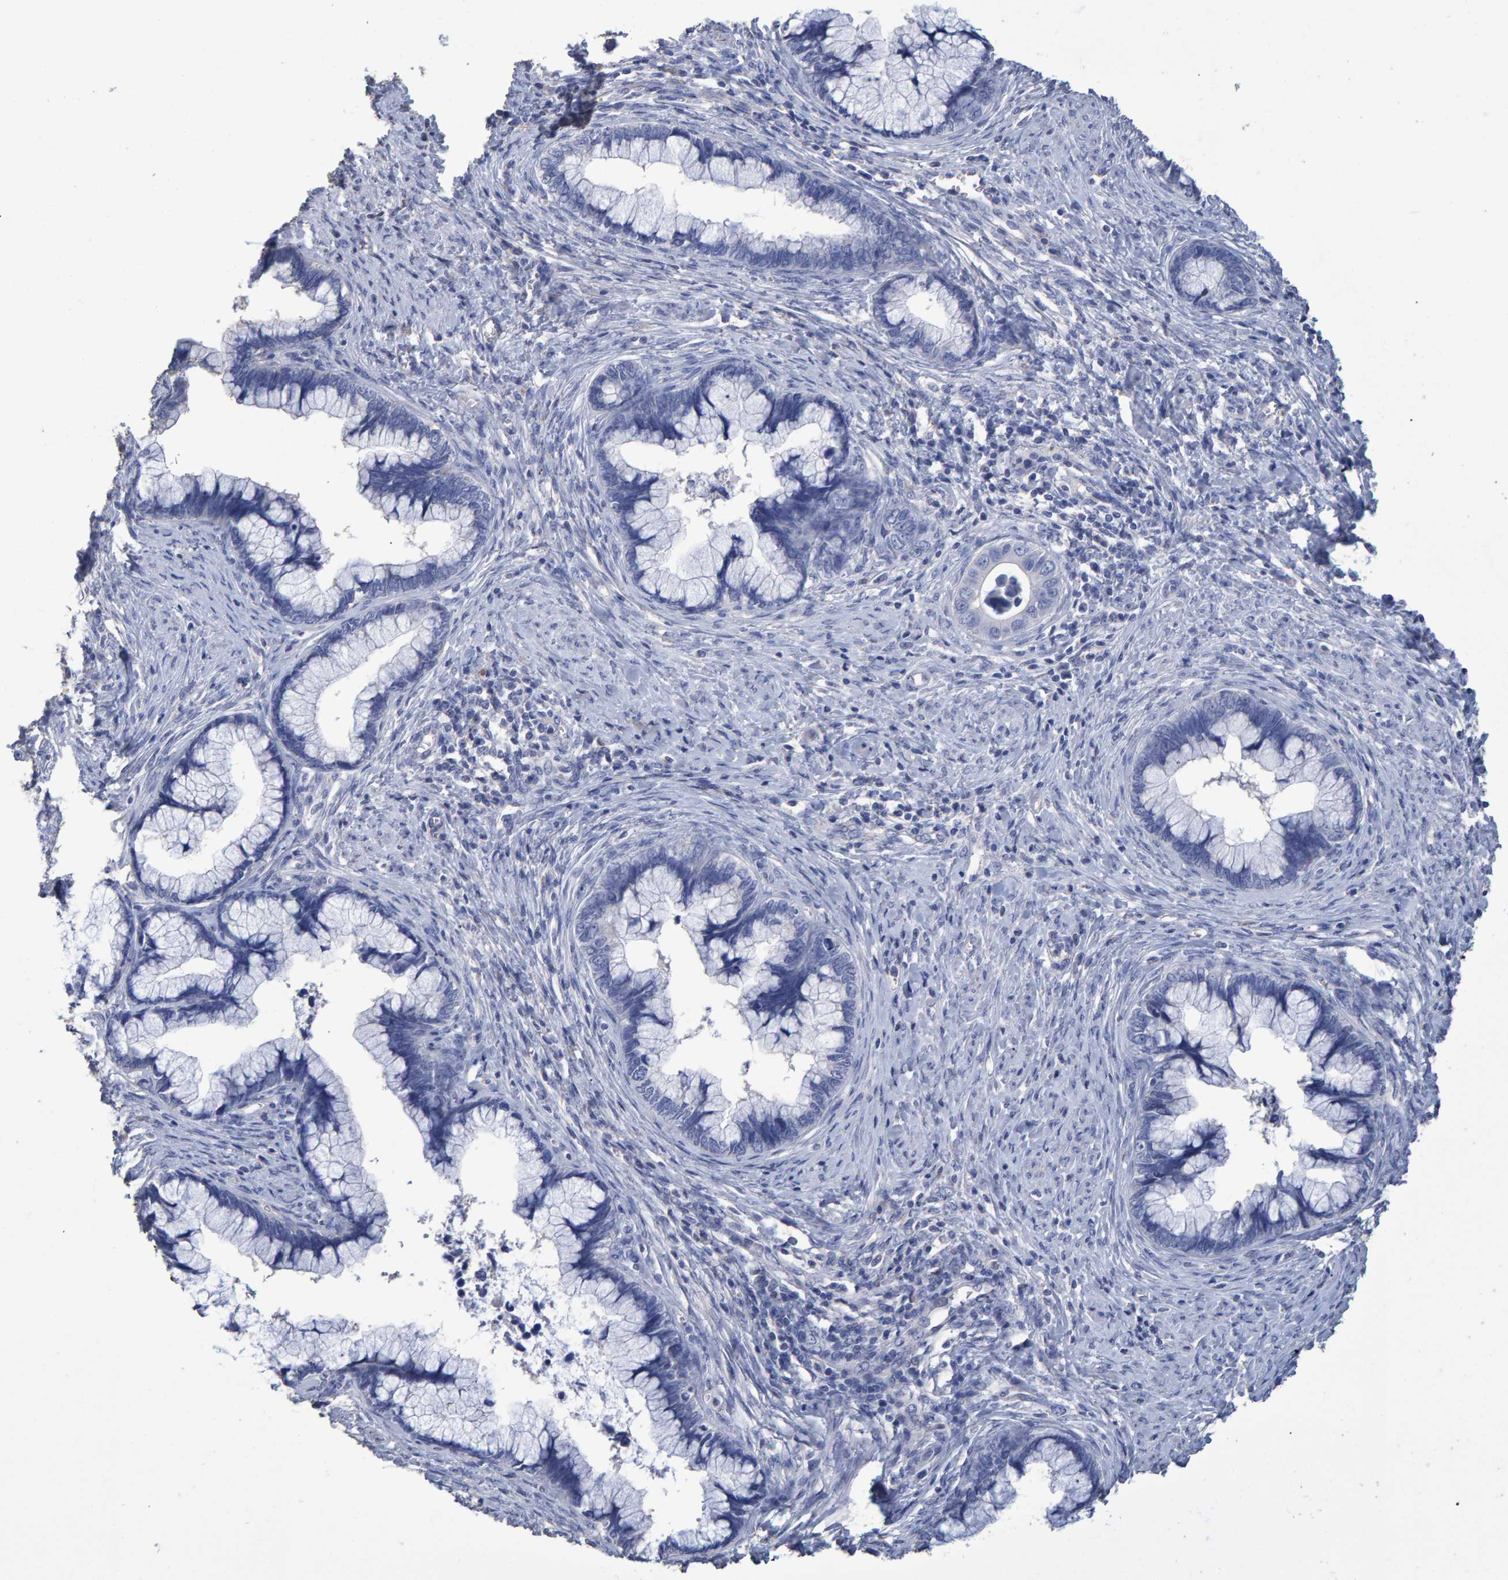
{"staining": {"intensity": "negative", "quantity": "none", "location": "none"}, "tissue": "cervical cancer", "cell_type": "Tumor cells", "image_type": "cancer", "snomed": [{"axis": "morphology", "description": "Adenocarcinoma, NOS"}, {"axis": "topography", "description": "Cervix"}], "caption": "Cervical cancer was stained to show a protein in brown. There is no significant positivity in tumor cells.", "gene": "HEMGN", "patient": {"sex": "female", "age": 44}}